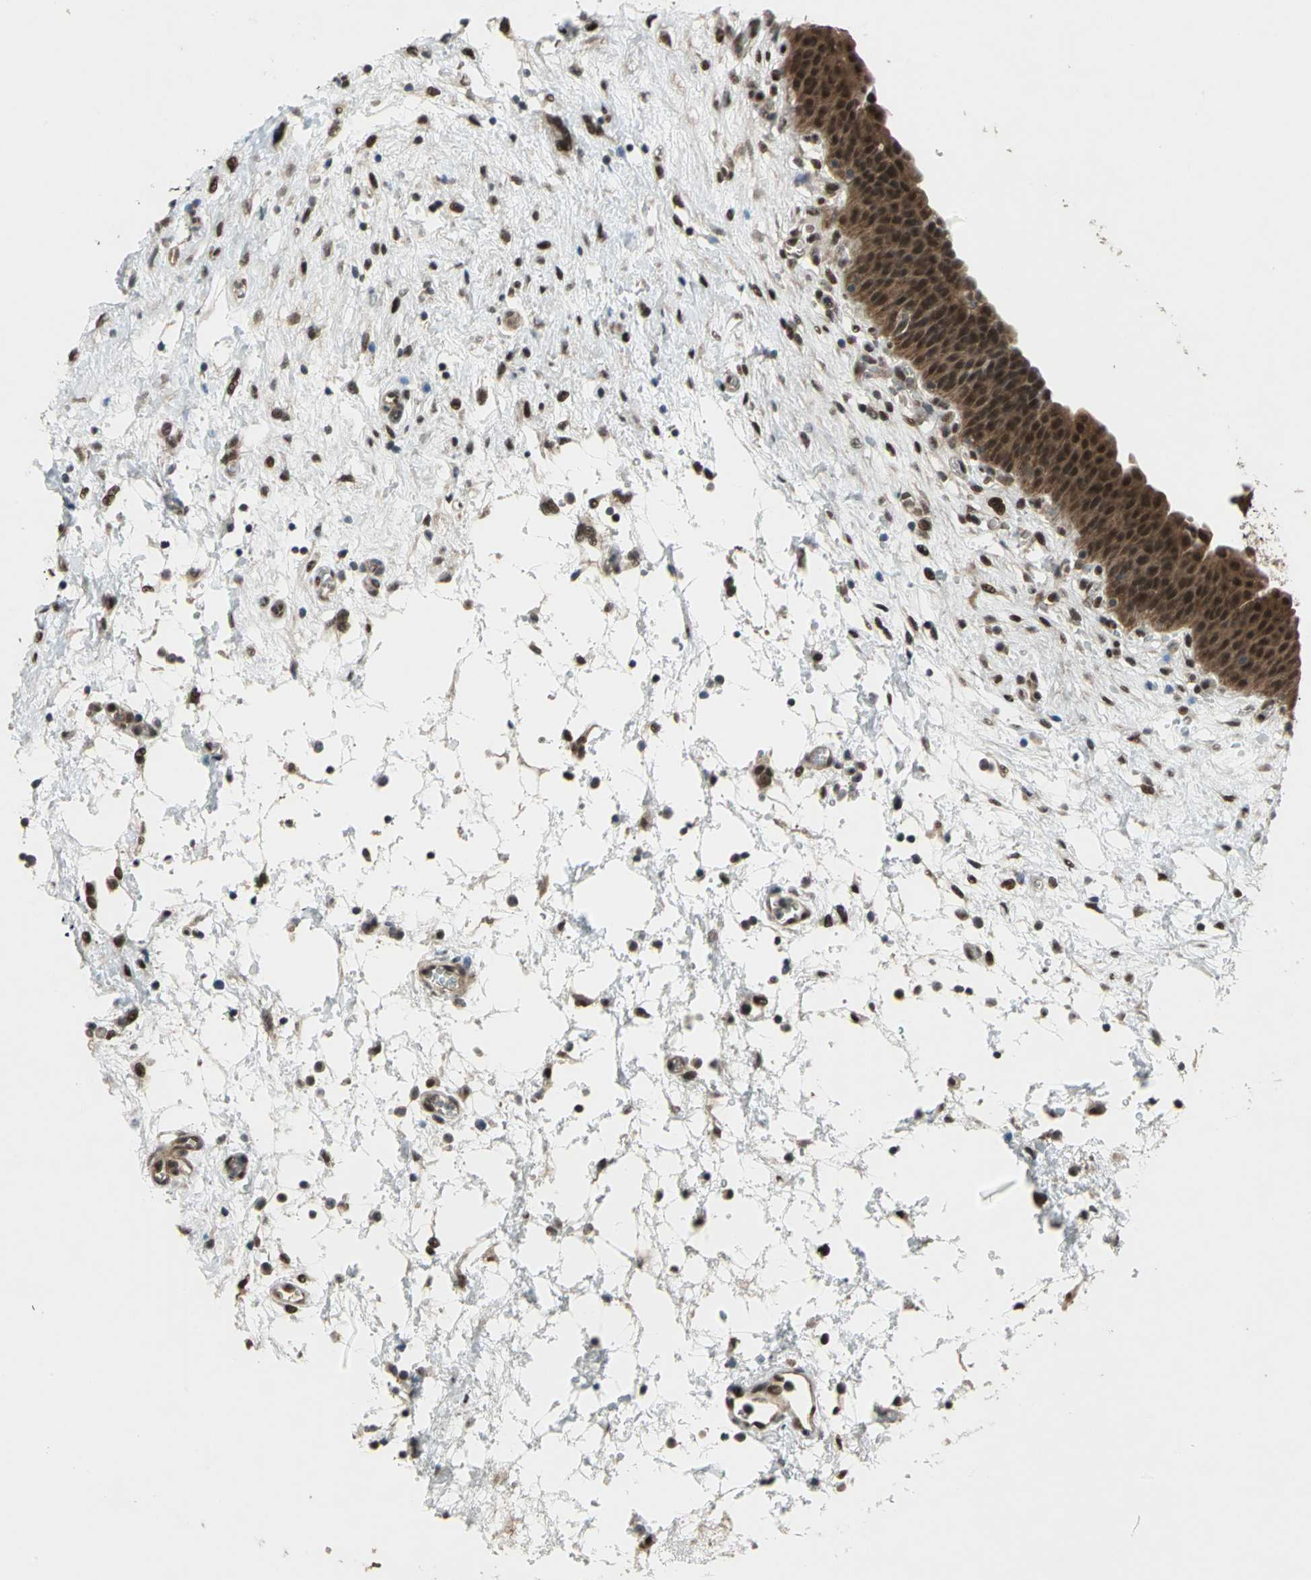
{"staining": {"intensity": "strong", "quantity": ">75%", "location": "cytoplasmic/membranous,nuclear"}, "tissue": "urinary bladder", "cell_type": "Urothelial cells", "image_type": "normal", "snomed": [{"axis": "morphology", "description": "Normal tissue, NOS"}, {"axis": "morphology", "description": "Dysplasia, NOS"}, {"axis": "topography", "description": "Urinary bladder"}], "caption": "Brown immunohistochemical staining in unremarkable human urinary bladder shows strong cytoplasmic/membranous,nuclear staining in approximately >75% of urothelial cells. (IHC, brightfield microscopy, high magnification).", "gene": "COPS5", "patient": {"sex": "male", "age": 35}}